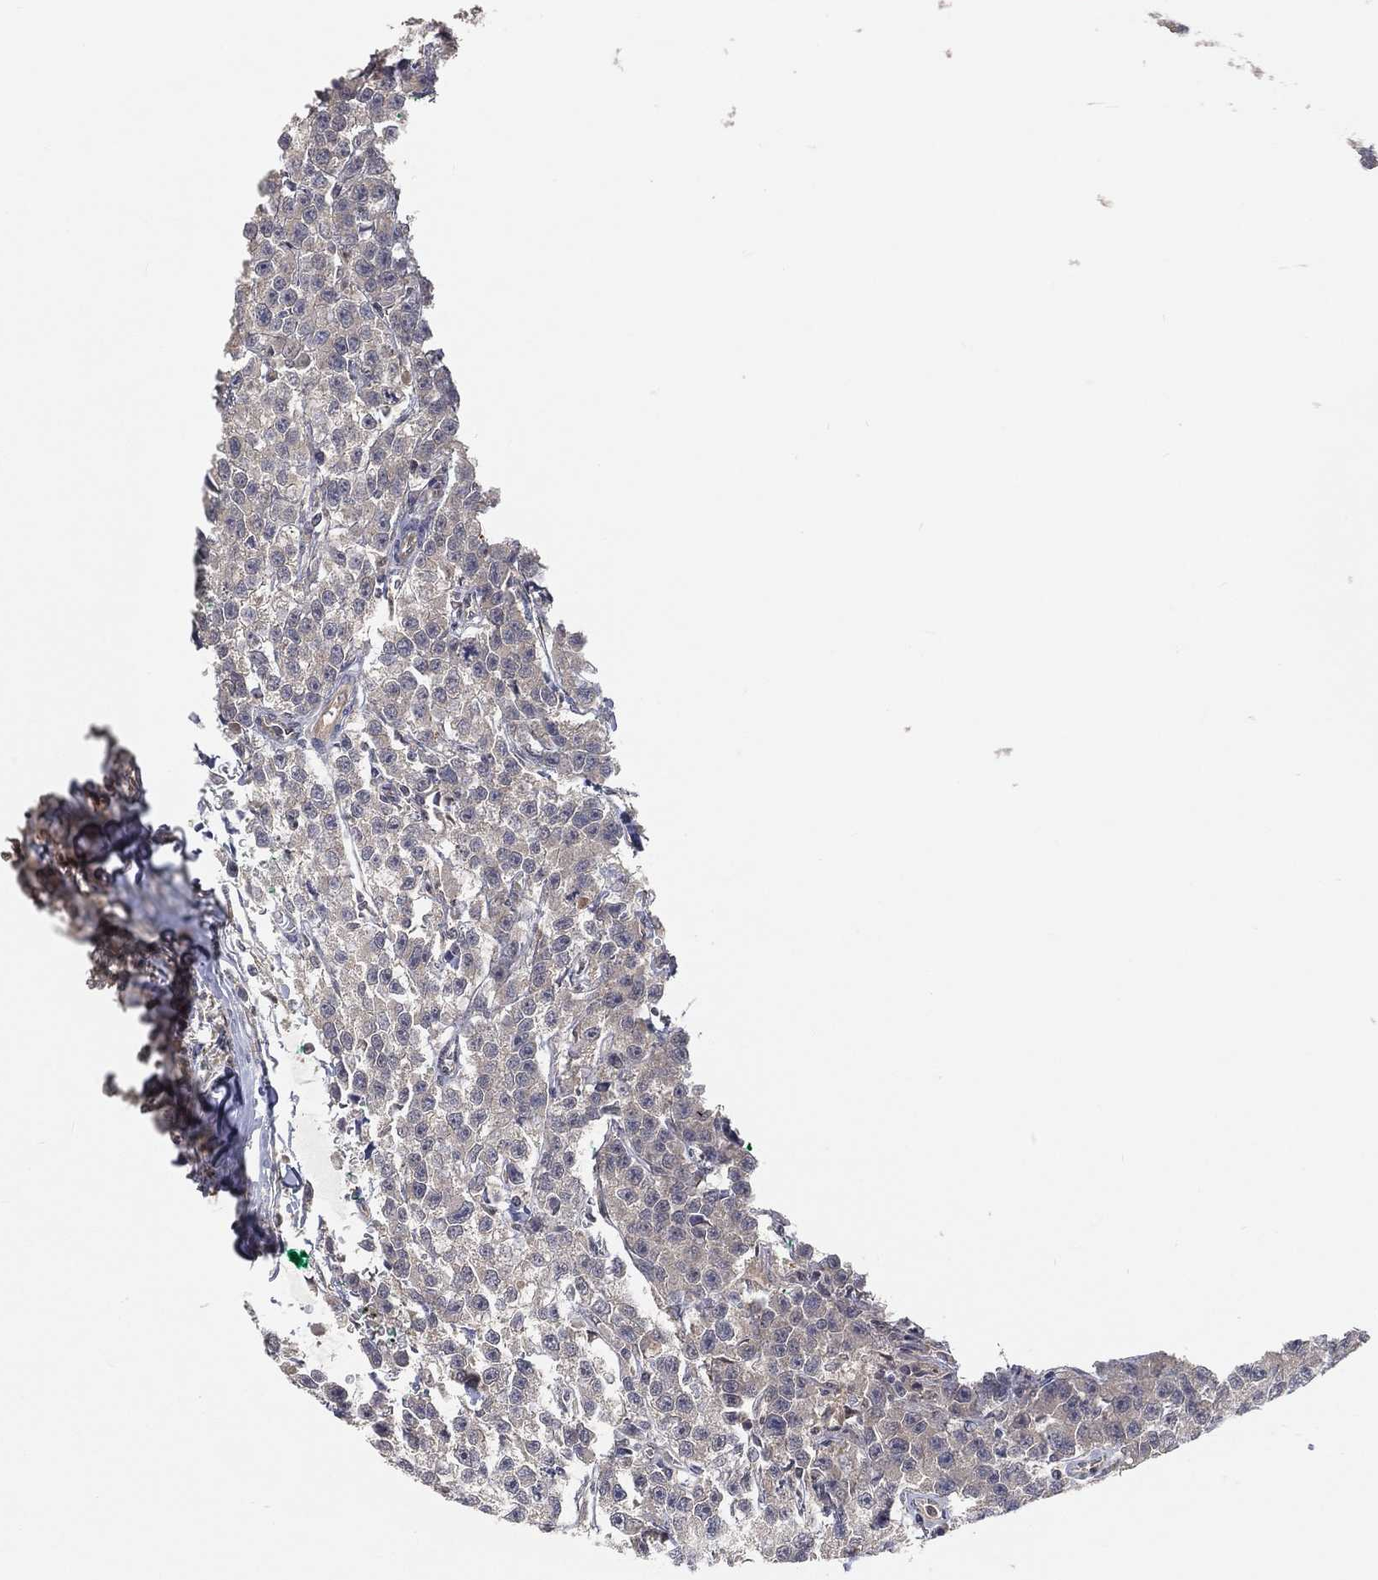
{"staining": {"intensity": "negative", "quantity": "none", "location": "none"}, "tissue": "testis cancer", "cell_type": "Tumor cells", "image_type": "cancer", "snomed": [{"axis": "morphology", "description": "Seminoma, NOS"}, {"axis": "topography", "description": "Testis"}], "caption": "Tumor cells are negative for brown protein staining in testis seminoma. (Brightfield microscopy of DAB immunohistochemistry (IHC) at high magnification).", "gene": "MAPK1", "patient": {"sex": "male", "age": 59}}